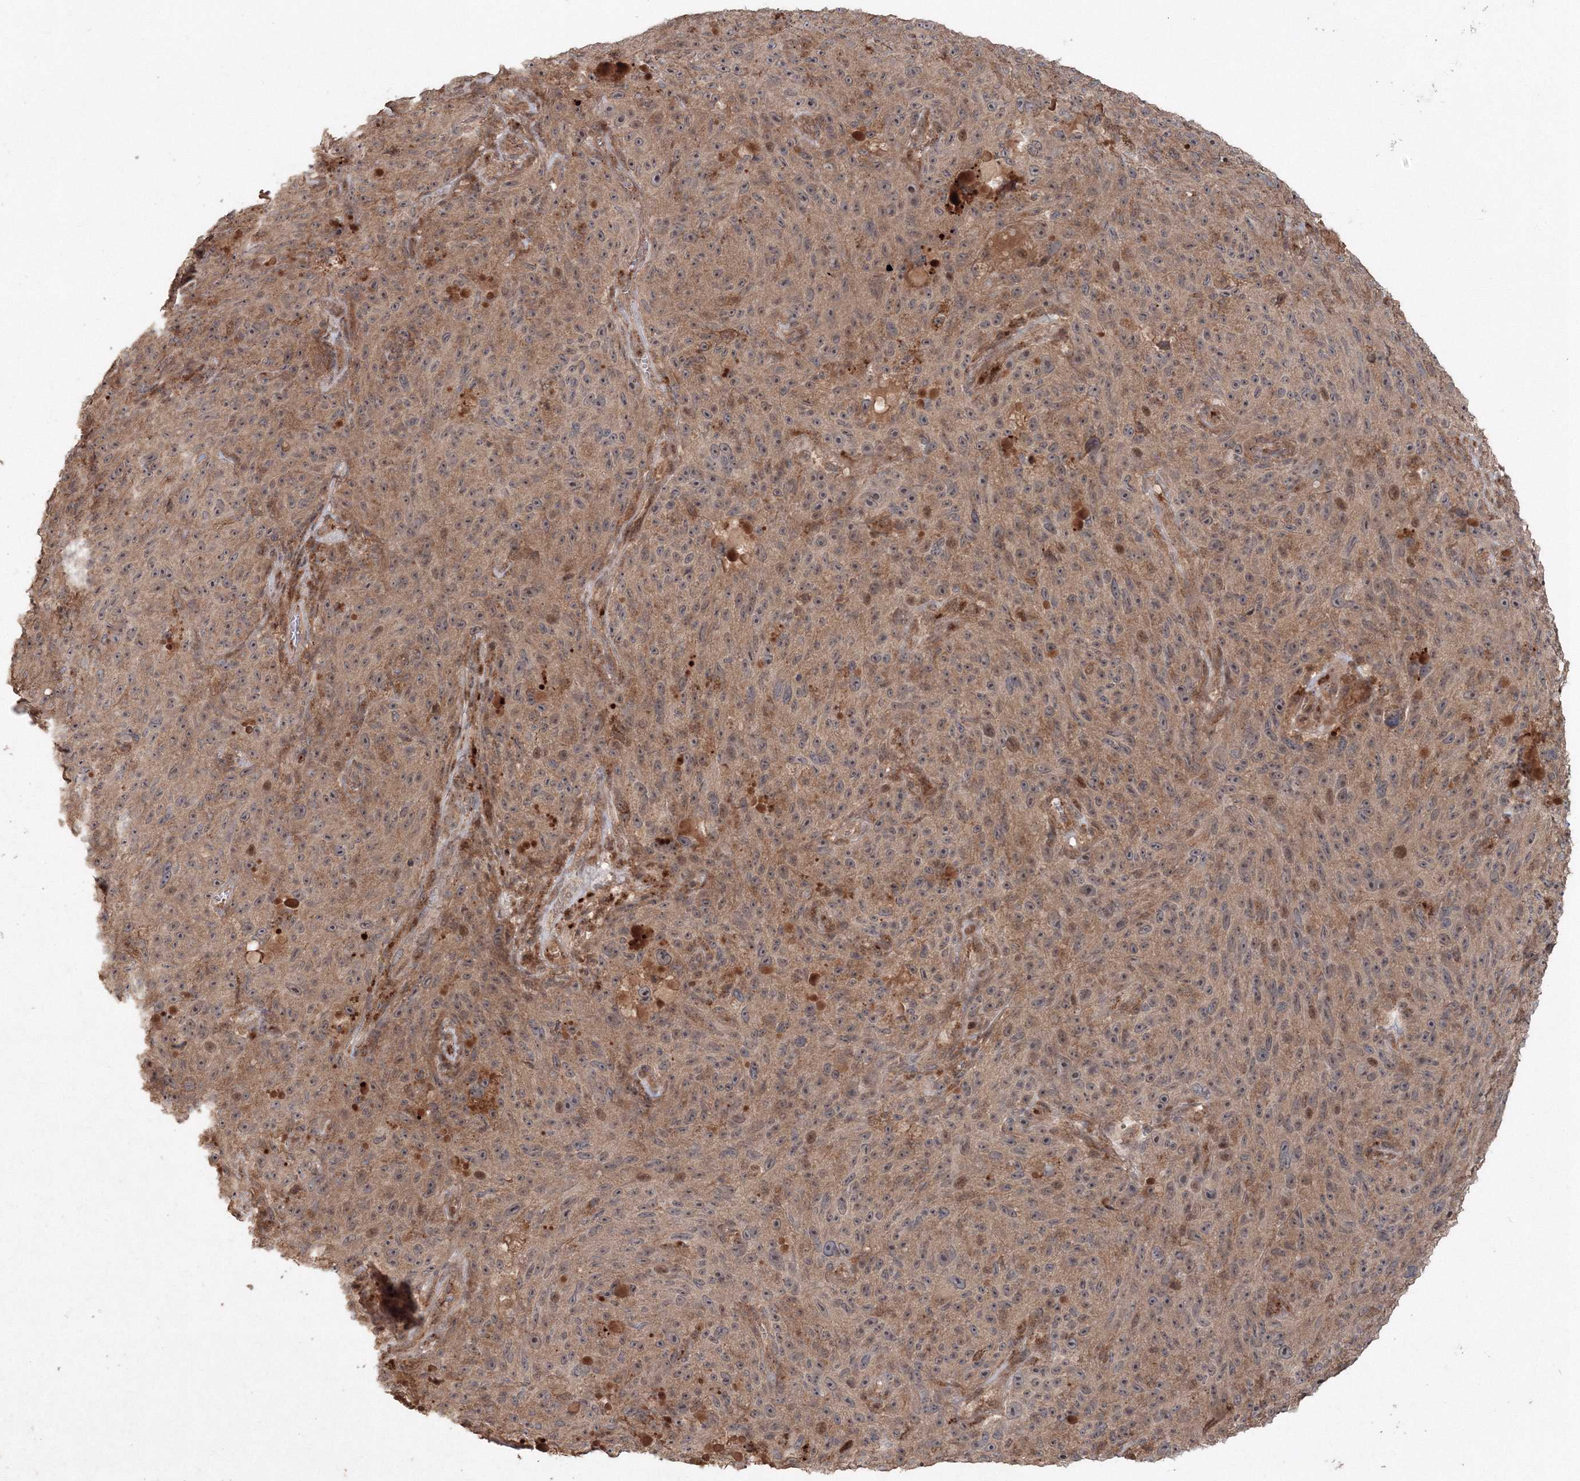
{"staining": {"intensity": "weak", "quantity": "25%-75%", "location": "cytoplasmic/membranous"}, "tissue": "melanoma", "cell_type": "Tumor cells", "image_type": "cancer", "snomed": [{"axis": "morphology", "description": "Malignant melanoma, NOS"}, {"axis": "topography", "description": "Skin"}], "caption": "The photomicrograph reveals staining of malignant melanoma, revealing weak cytoplasmic/membranous protein staining (brown color) within tumor cells.", "gene": "ANAPC16", "patient": {"sex": "female", "age": 82}}